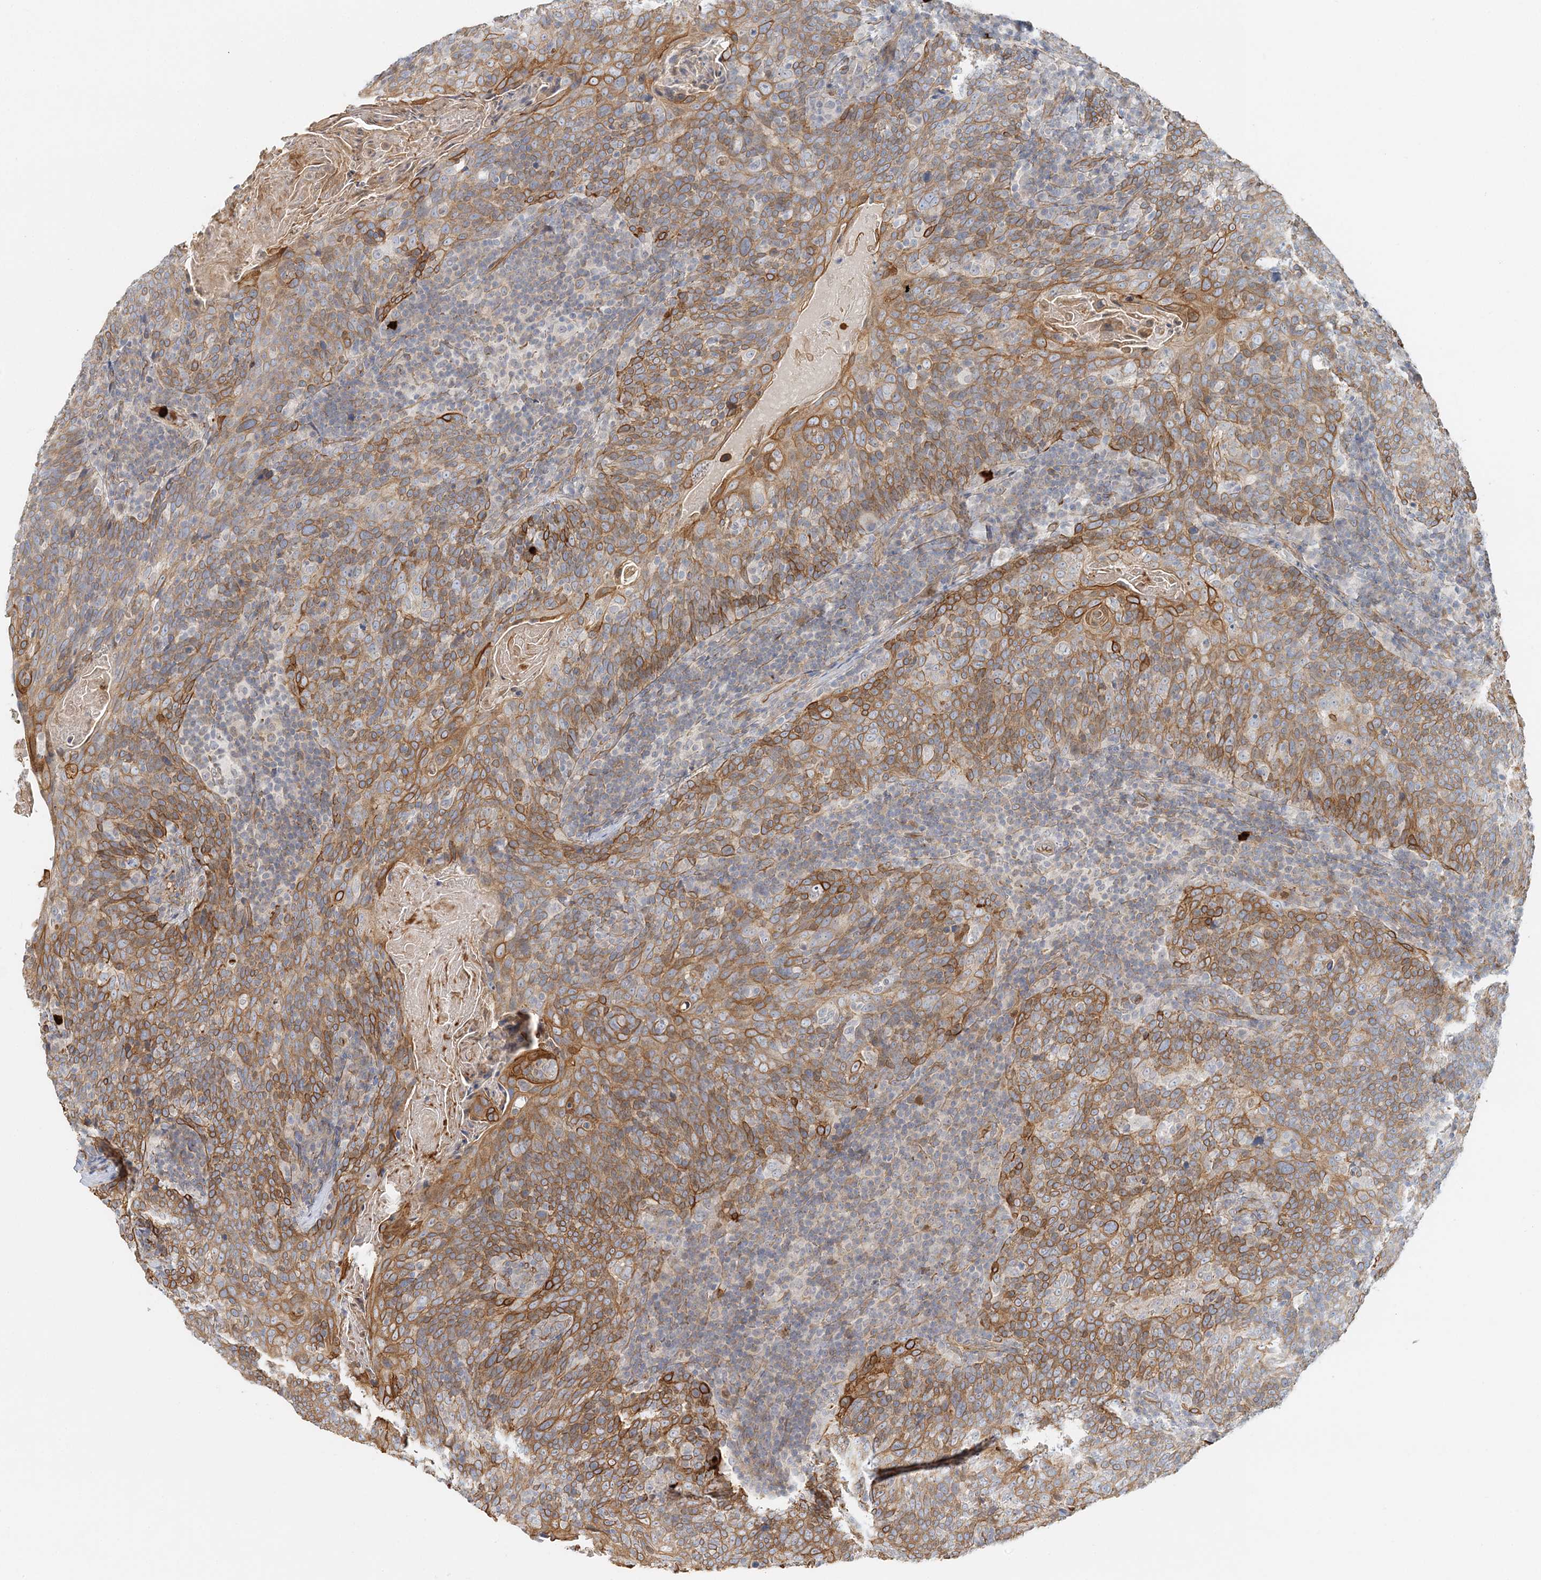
{"staining": {"intensity": "moderate", "quantity": ">75%", "location": "cytoplasmic/membranous"}, "tissue": "head and neck cancer", "cell_type": "Tumor cells", "image_type": "cancer", "snomed": [{"axis": "morphology", "description": "Squamous cell carcinoma, NOS"}, {"axis": "morphology", "description": "Squamous cell carcinoma, metastatic, NOS"}, {"axis": "topography", "description": "Lymph node"}, {"axis": "topography", "description": "Head-Neck"}], "caption": "Approximately >75% of tumor cells in head and neck cancer (metastatic squamous cell carcinoma) show moderate cytoplasmic/membranous protein positivity as visualized by brown immunohistochemical staining.", "gene": "DNAH1", "patient": {"sex": "male", "age": 62}}